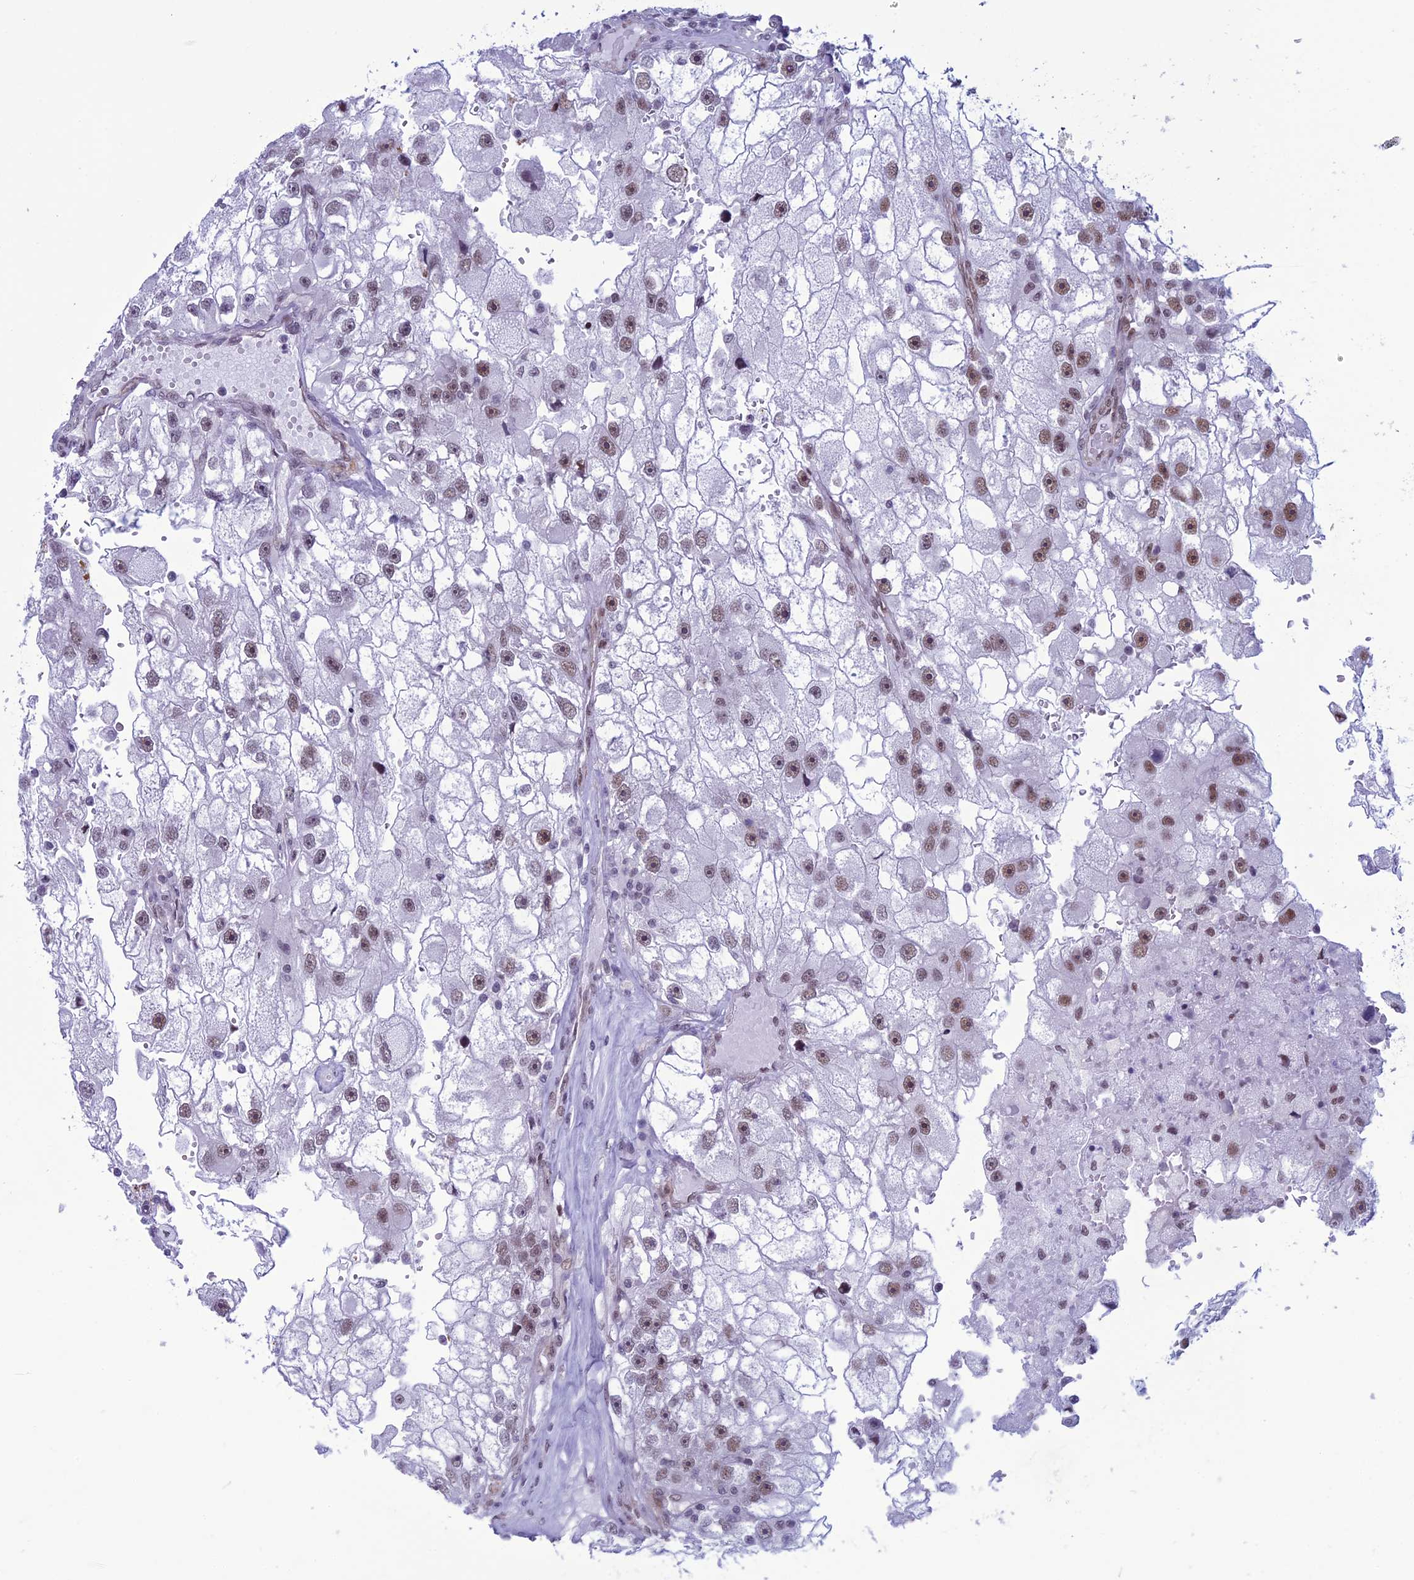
{"staining": {"intensity": "moderate", "quantity": ">75%", "location": "nuclear"}, "tissue": "renal cancer", "cell_type": "Tumor cells", "image_type": "cancer", "snomed": [{"axis": "morphology", "description": "Adenocarcinoma, NOS"}, {"axis": "topography", "description": "Kidney"}], "caption": "Immunohistochemistry (IHC) (DAB (3,3'-diaminobenzidine)) staining of renal cancer reveals moderate nuclear protein positivity in about >75% of tumor cells.", "gene": "U2AF1", "patient": {"sex": "male", "age": 63}}